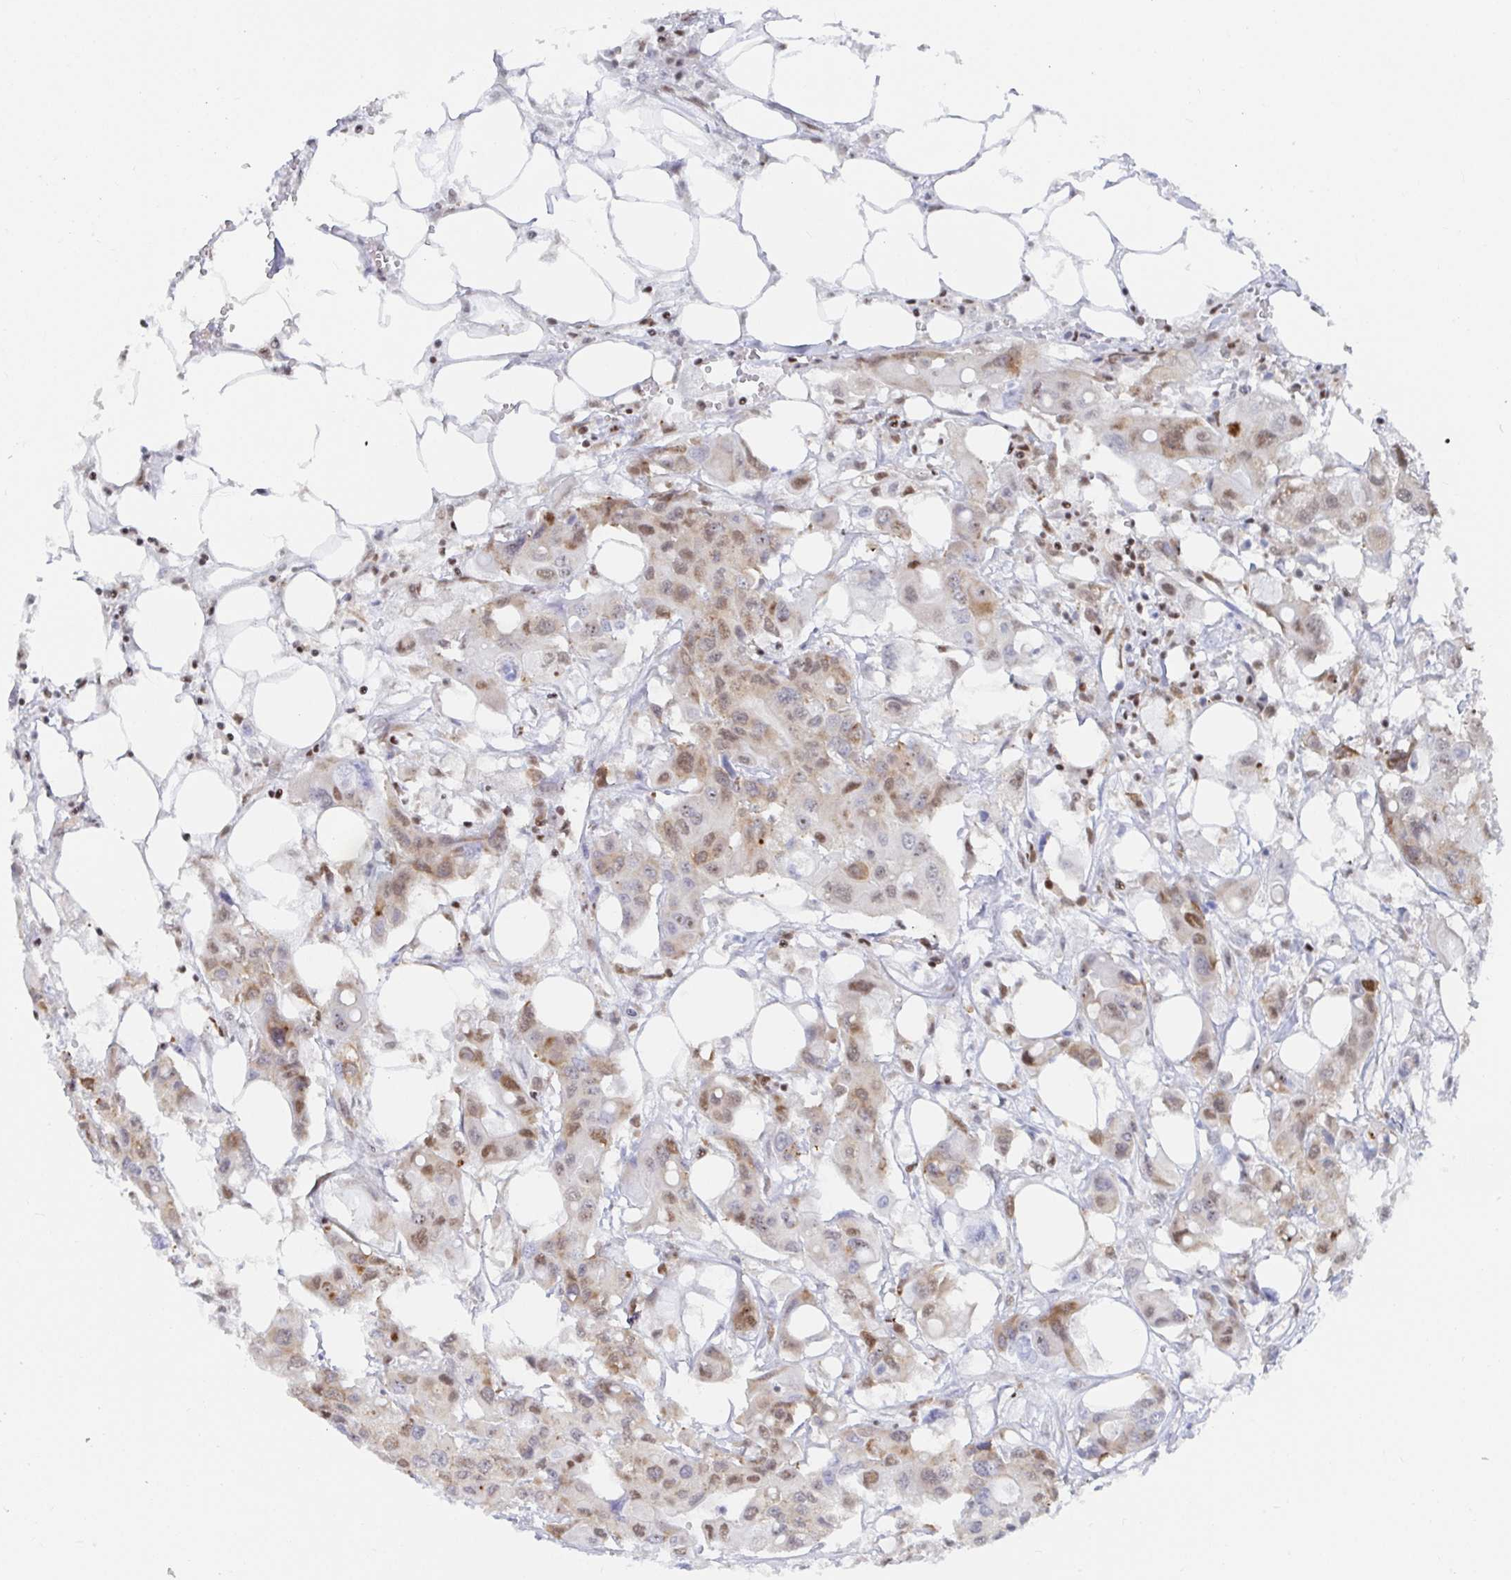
{"staining": {"intensity": "moderate", "quantity": ">75%", "location": "cytoplasmic/membranous,nuclear"}, "tissue": "colorectal cancer", "cell_type": "Tumor cells", "image_type": "cancer", "snomed": [{"axis": "morphology", "description": "Adenocarcinoma, NOS"}, {"axis": "topography", "description": "Colon"}], "caption": "Immunohistochemical staining of human adenocarcinoma (colorectal) reveals medium levels of moderate cytoplasmic/membranous and nuclear protein staining in about >75% of tumor cells. (Stains: DAB in brown, nuclei in blue, Microscopy: brightfield microscopy at high magnification).", "gene": "EWSR1", "patient": {"sex": "male", "age": 77}}